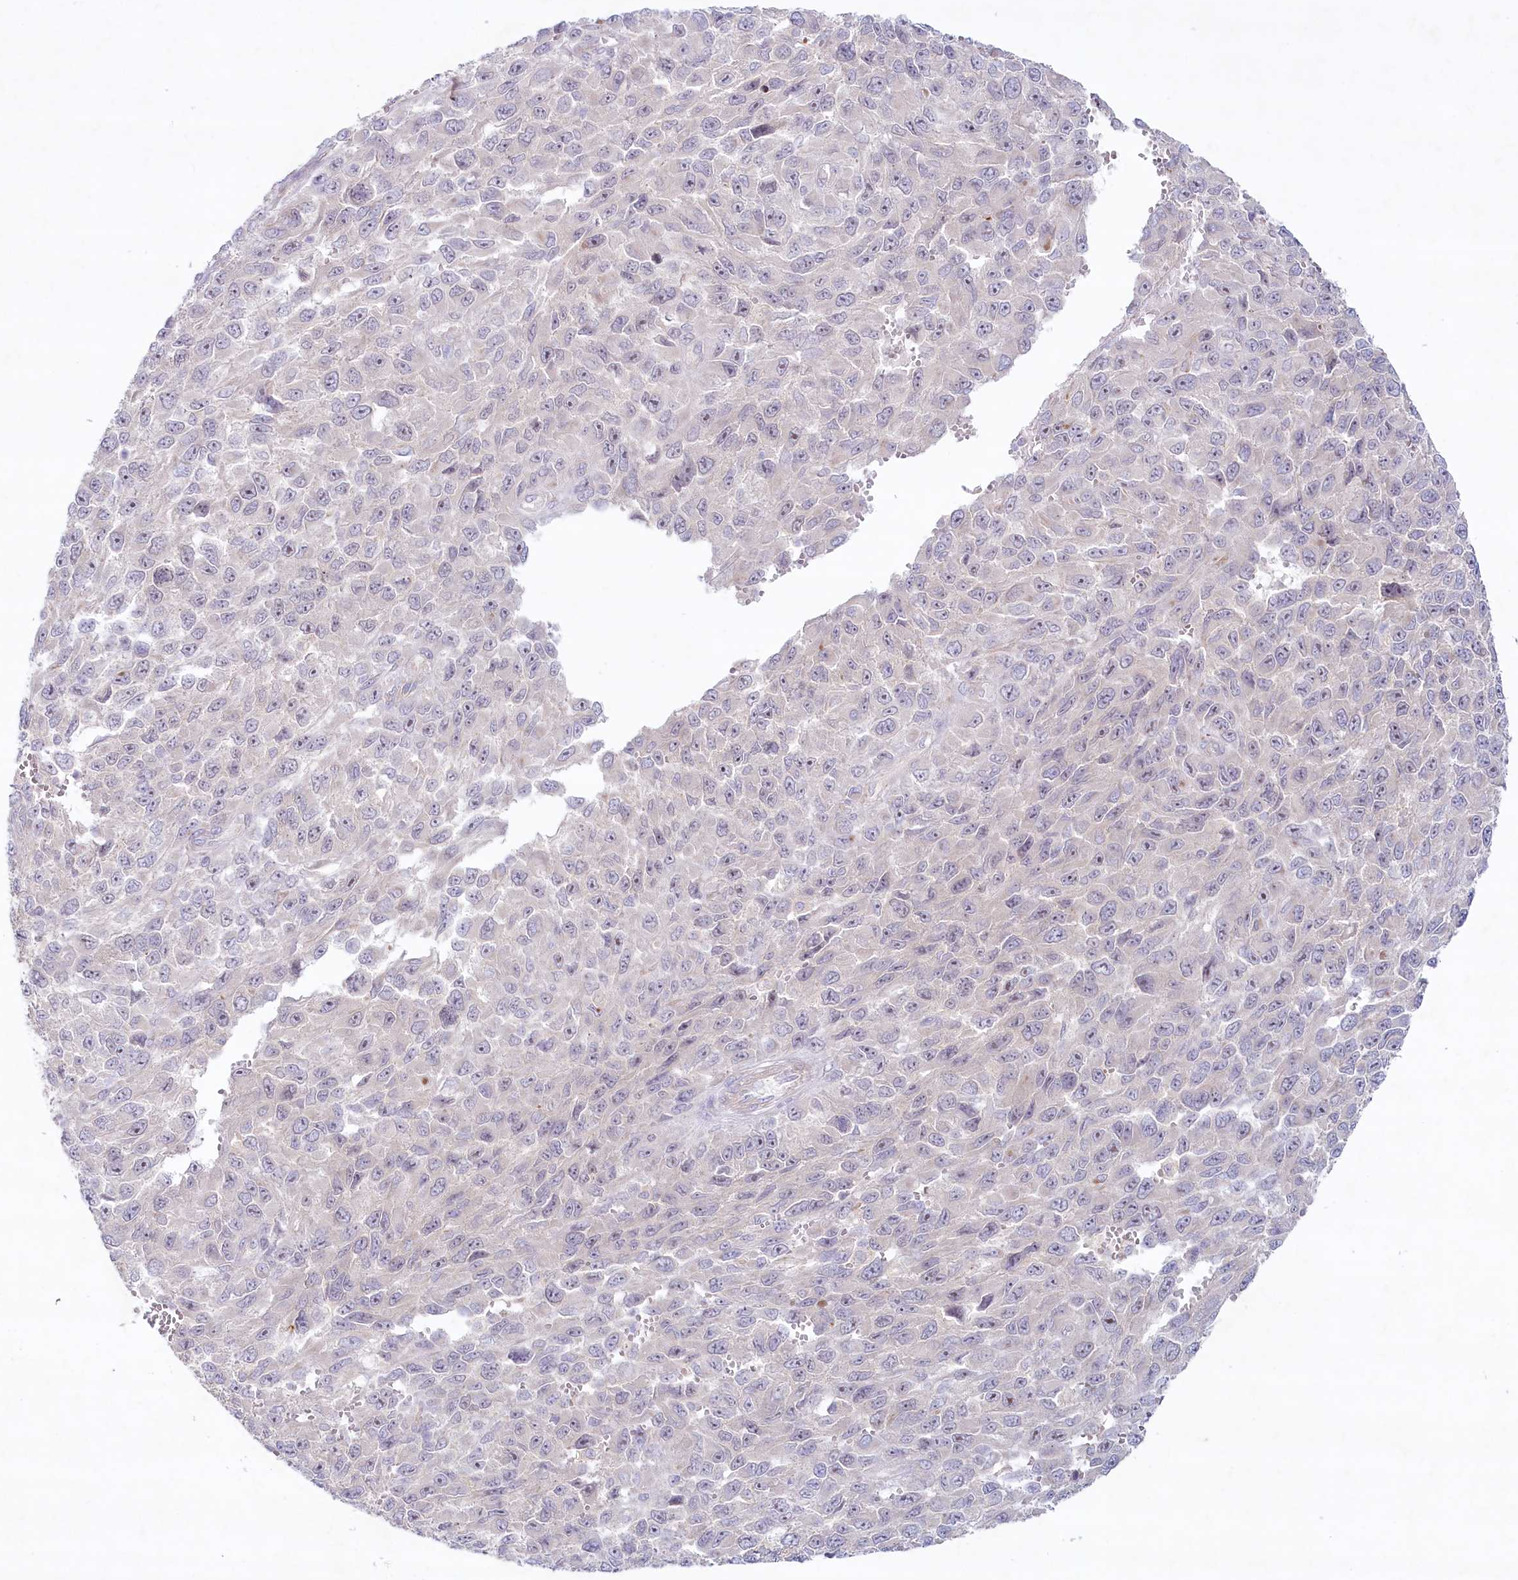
{"staining": {"intensity": "negative", "quantity": "none", "location": "none"}, "tissue": "melanoma", "cell_type": "Tumor cells", "image_type": "cancer", "snomed": [{"axis": "morphology", "description": "Normal tissue, NOS"}, {"axis": "morphology", "description": "Malignant melanoma, NOS"}, {"axis": "topography", "description": "Skin"}], "caption": "The immunohistochemistry (IHC) micrograph has no significant positivity in tumor cells of malignant melanoma tissue.", "gene": "TNIP1", "patient": {"sex": "female", "age": 96}}